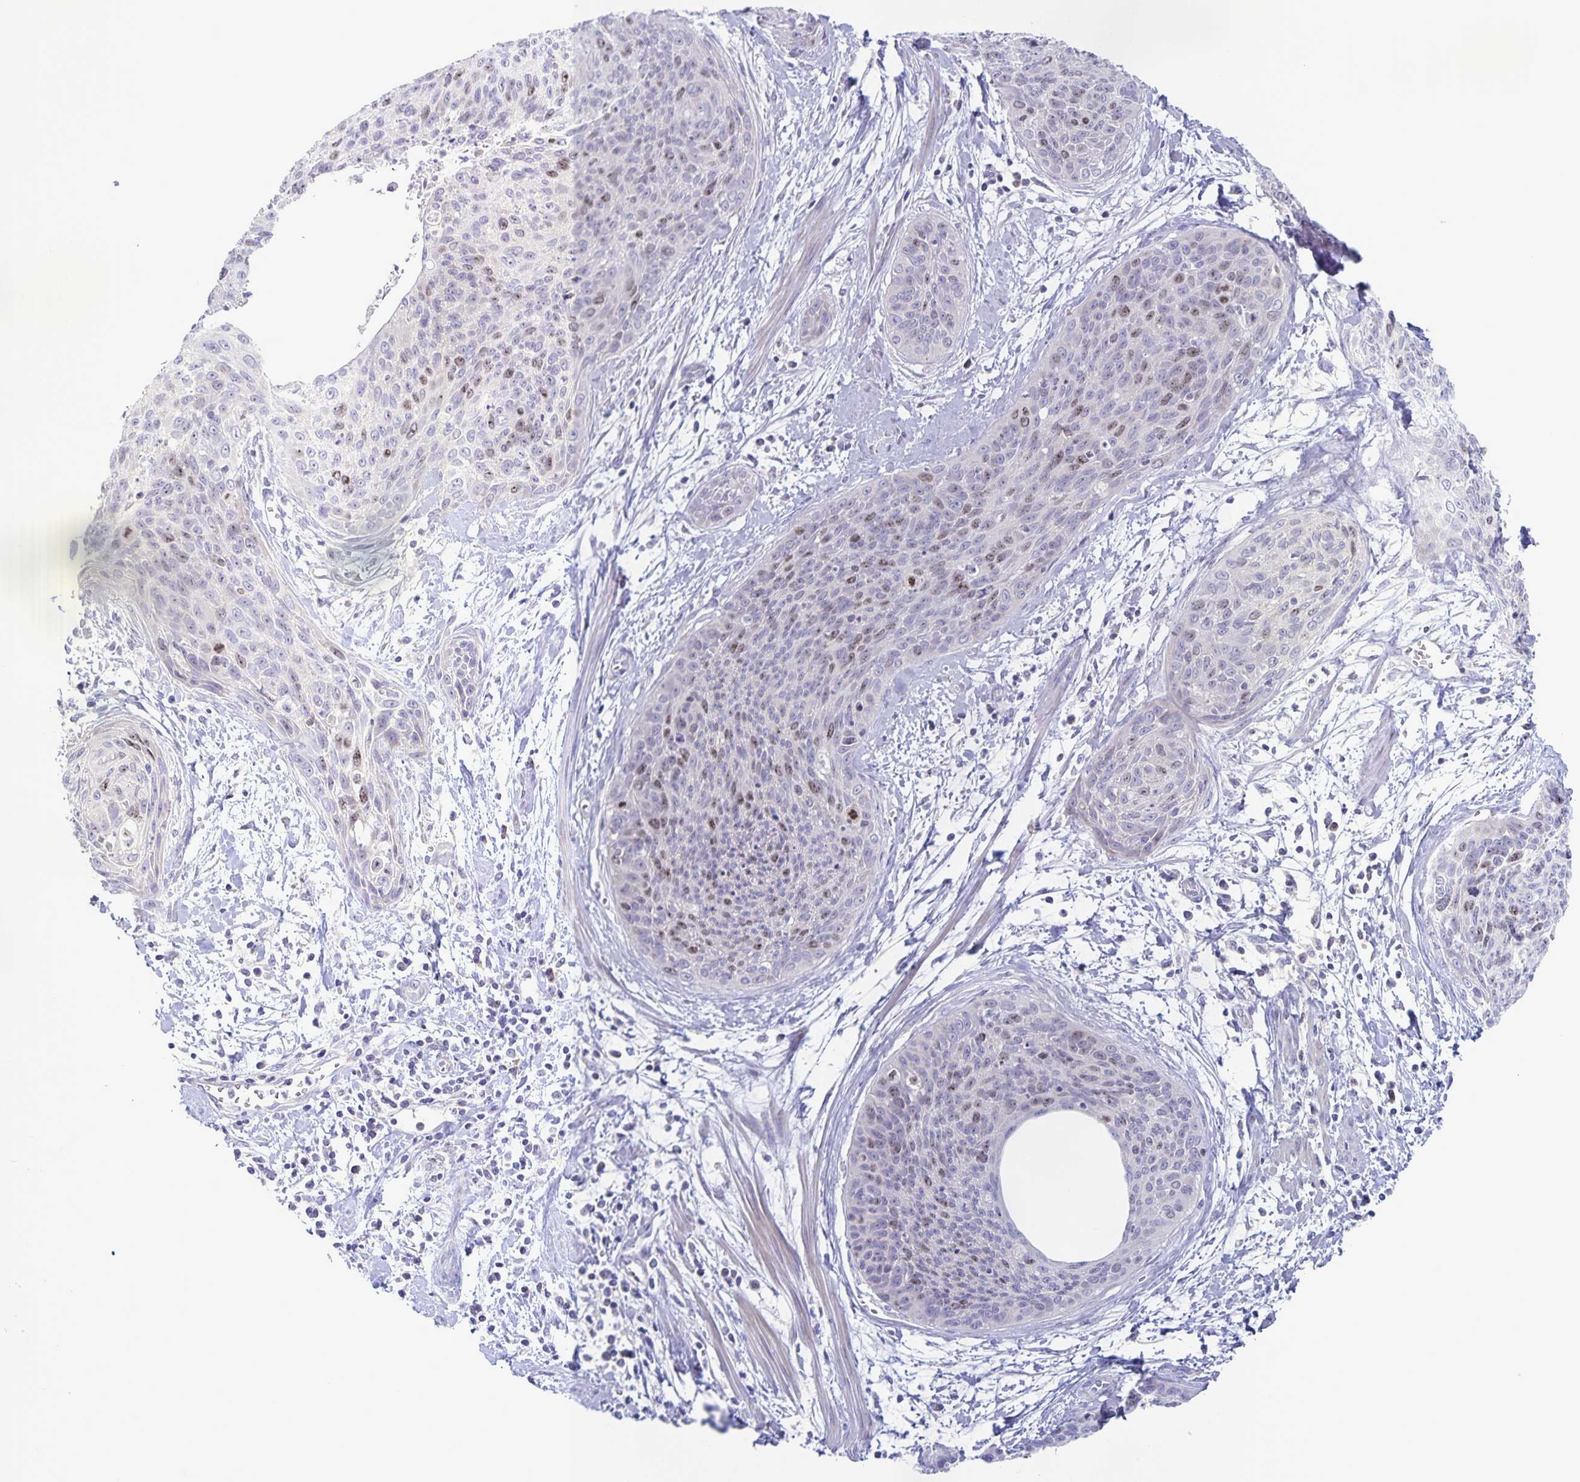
{"staining": {"intensity": "weak", "quantity": "<25%", "location": "nuclear"}, "tissue": "cervical cancer", "cell_type": "Tumor cells", "image_type": "cancer", "snomed": [{"axis": "morphology", "description": "Squamous cell carcinoma, NOS"}, {"axis": "topography", "description": "Cervix"}], "caption": "A histopathology image of human cervical squamous cell carcinoma is negative for staining in tumor cells. (Brightfield microscopy of DAB immunohistochemistry at high magnification).", "gene": "CENPH", "patient": {"sex": "female", "age": 55}}